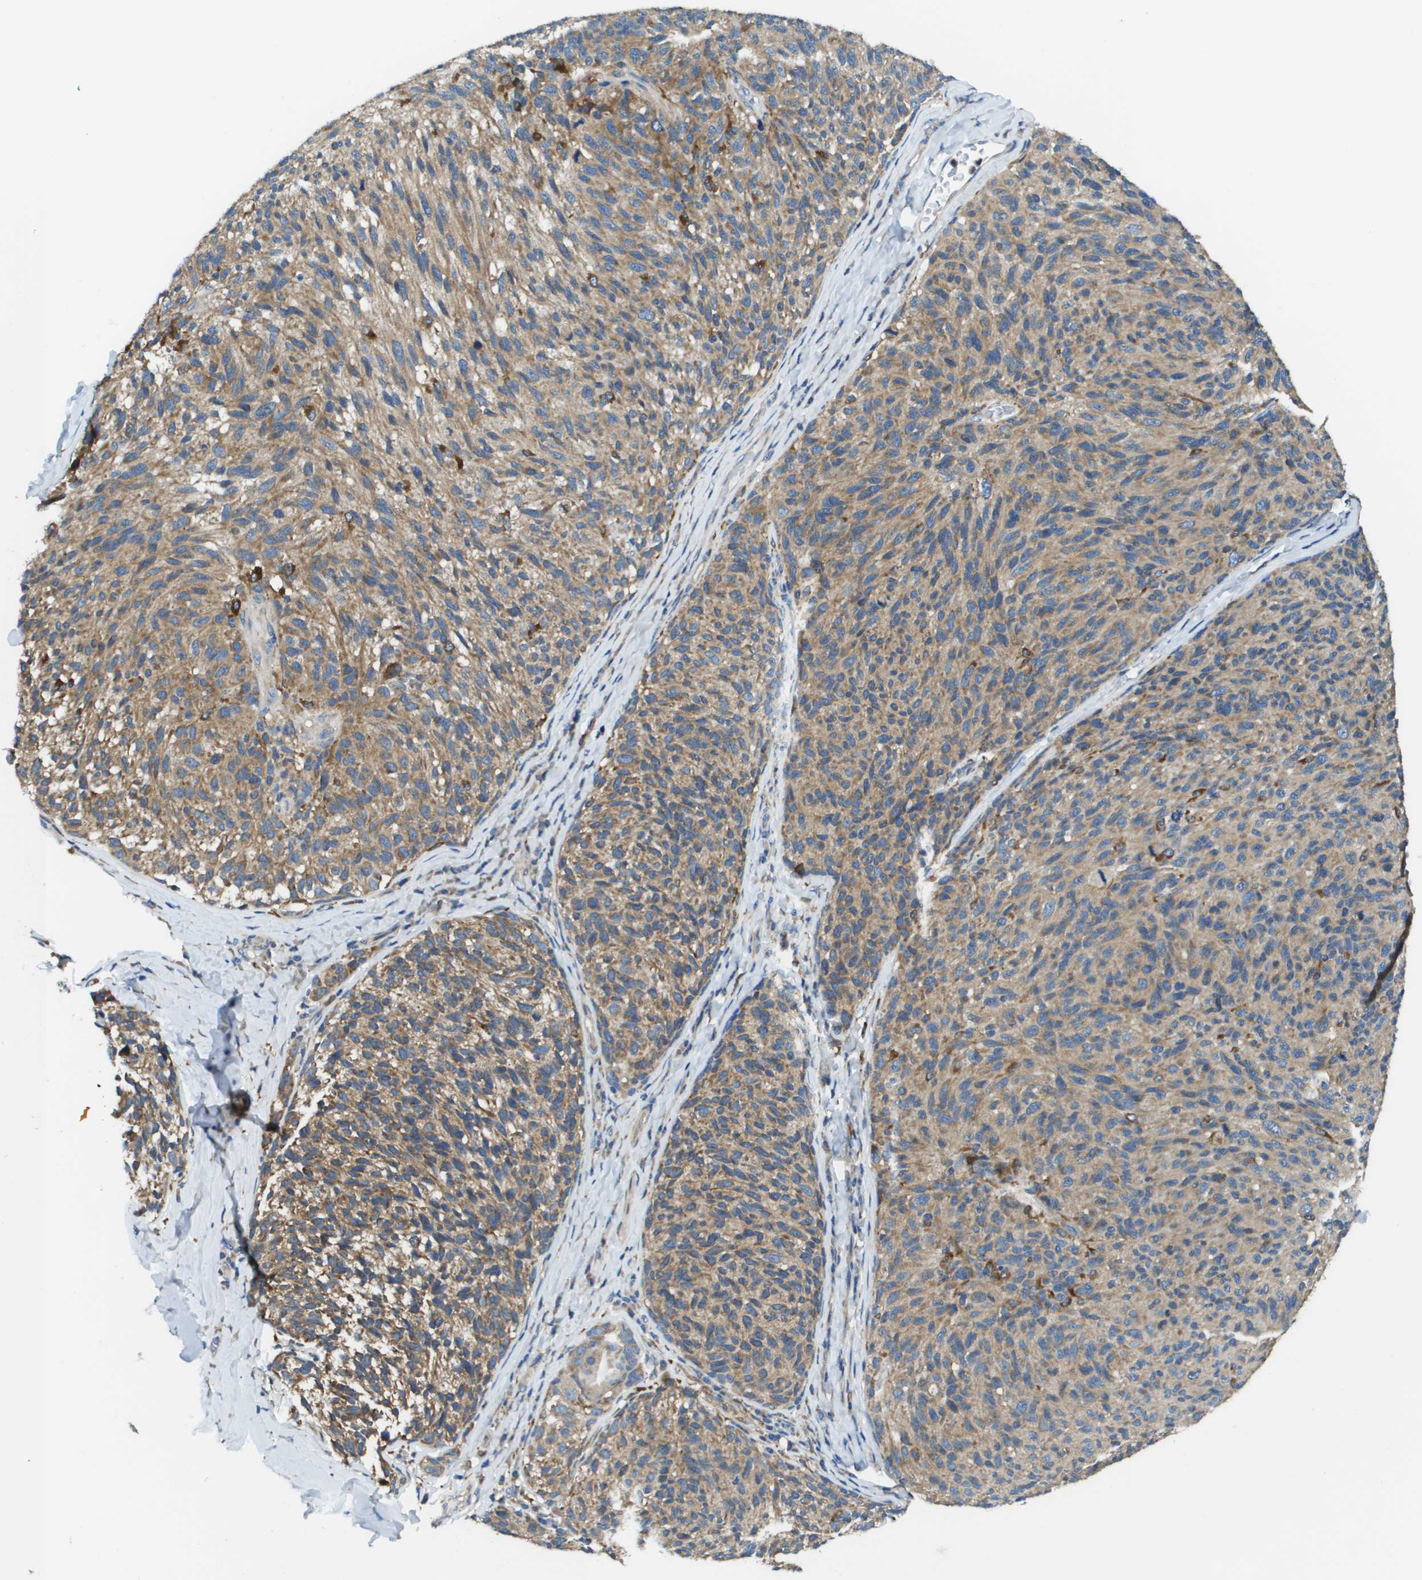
{"staining": {"intensity": "weak", "quantity": ">75%", "location": "cytoplasmic/membranous"}, "tissue": "melanoma", "cell_type": "Tumor cells", "image_type": "cancer", "snomed": [{"axis": "morphology", "description": "Malignant melanoma, NOS"}, {"axis": "topography", "description": "Skin"}], "caption": "High-magnification brightfield microscopy of malignant melanoma stained with DAB (3,3'-diaminobenzidine) (brown) and counterstained with hematoxylin (blue). tumor cells exhibit weak cytoplasmic/membranous expression is appreciated in about>75% of cells.", "gene": "CNPY3", "patient": {"sex": "female", "age": 73}}